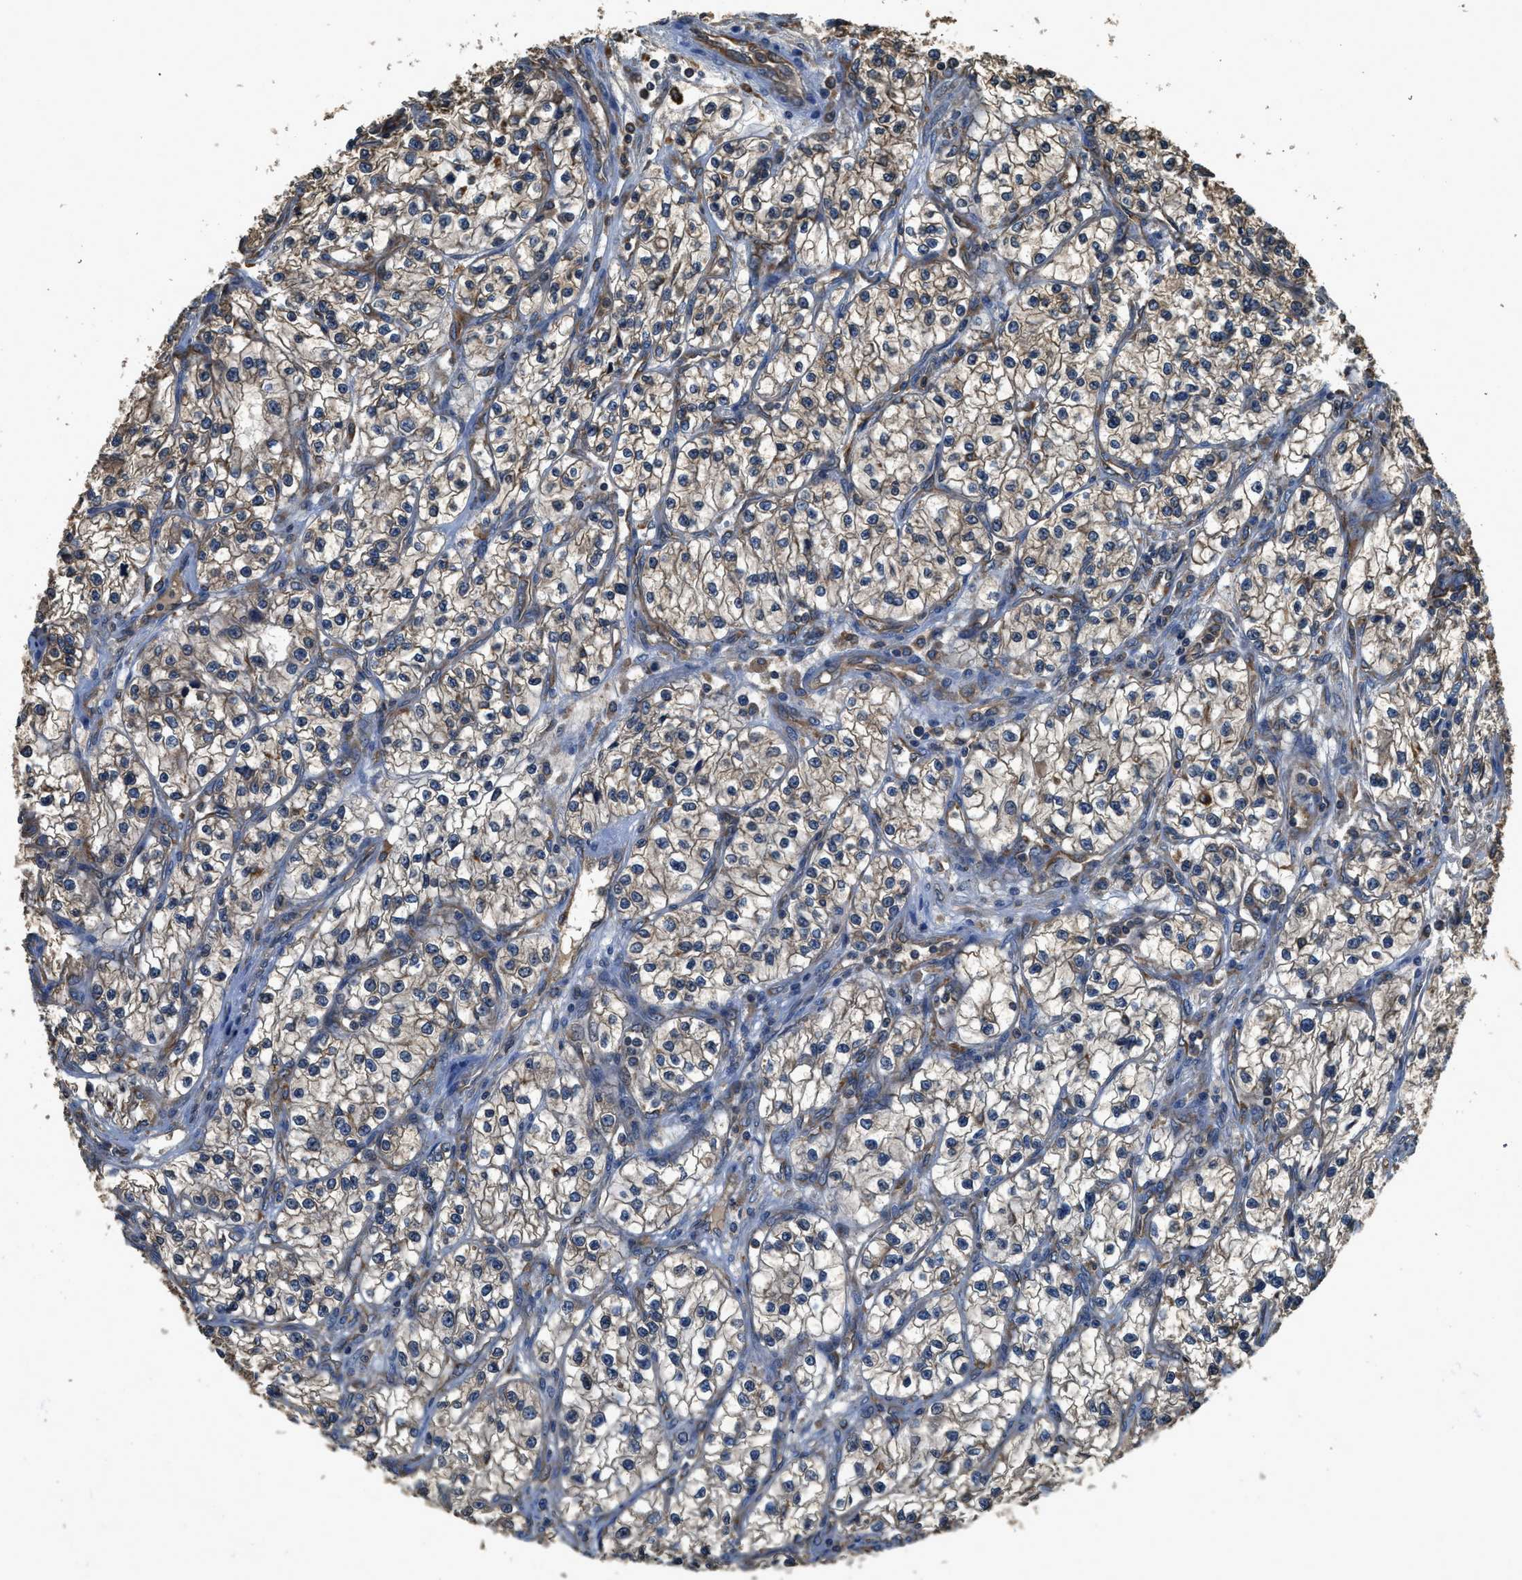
{"staining": {"intensity": "weak", "quantity": ">75%", "location": "cytoplasmic/membranous"}, "tissue": "renal cancer", "cell_type": "Tumor cells", "image_type": "cancer", "snomed": [{"axis": "morphology", "description": "Adenocarcinoma, NOS"}, {"axis": "topography", "description": "Kidney"}], "caption": "An image showing weak cytoplasmic/membranous staining in approximately >75% of tumor cells in adenocarcinoma (renal), as visualized by brown immunohistochemical staining.", "gene": "BCAP31", "patient": {"sex": "female", "age": 57}}